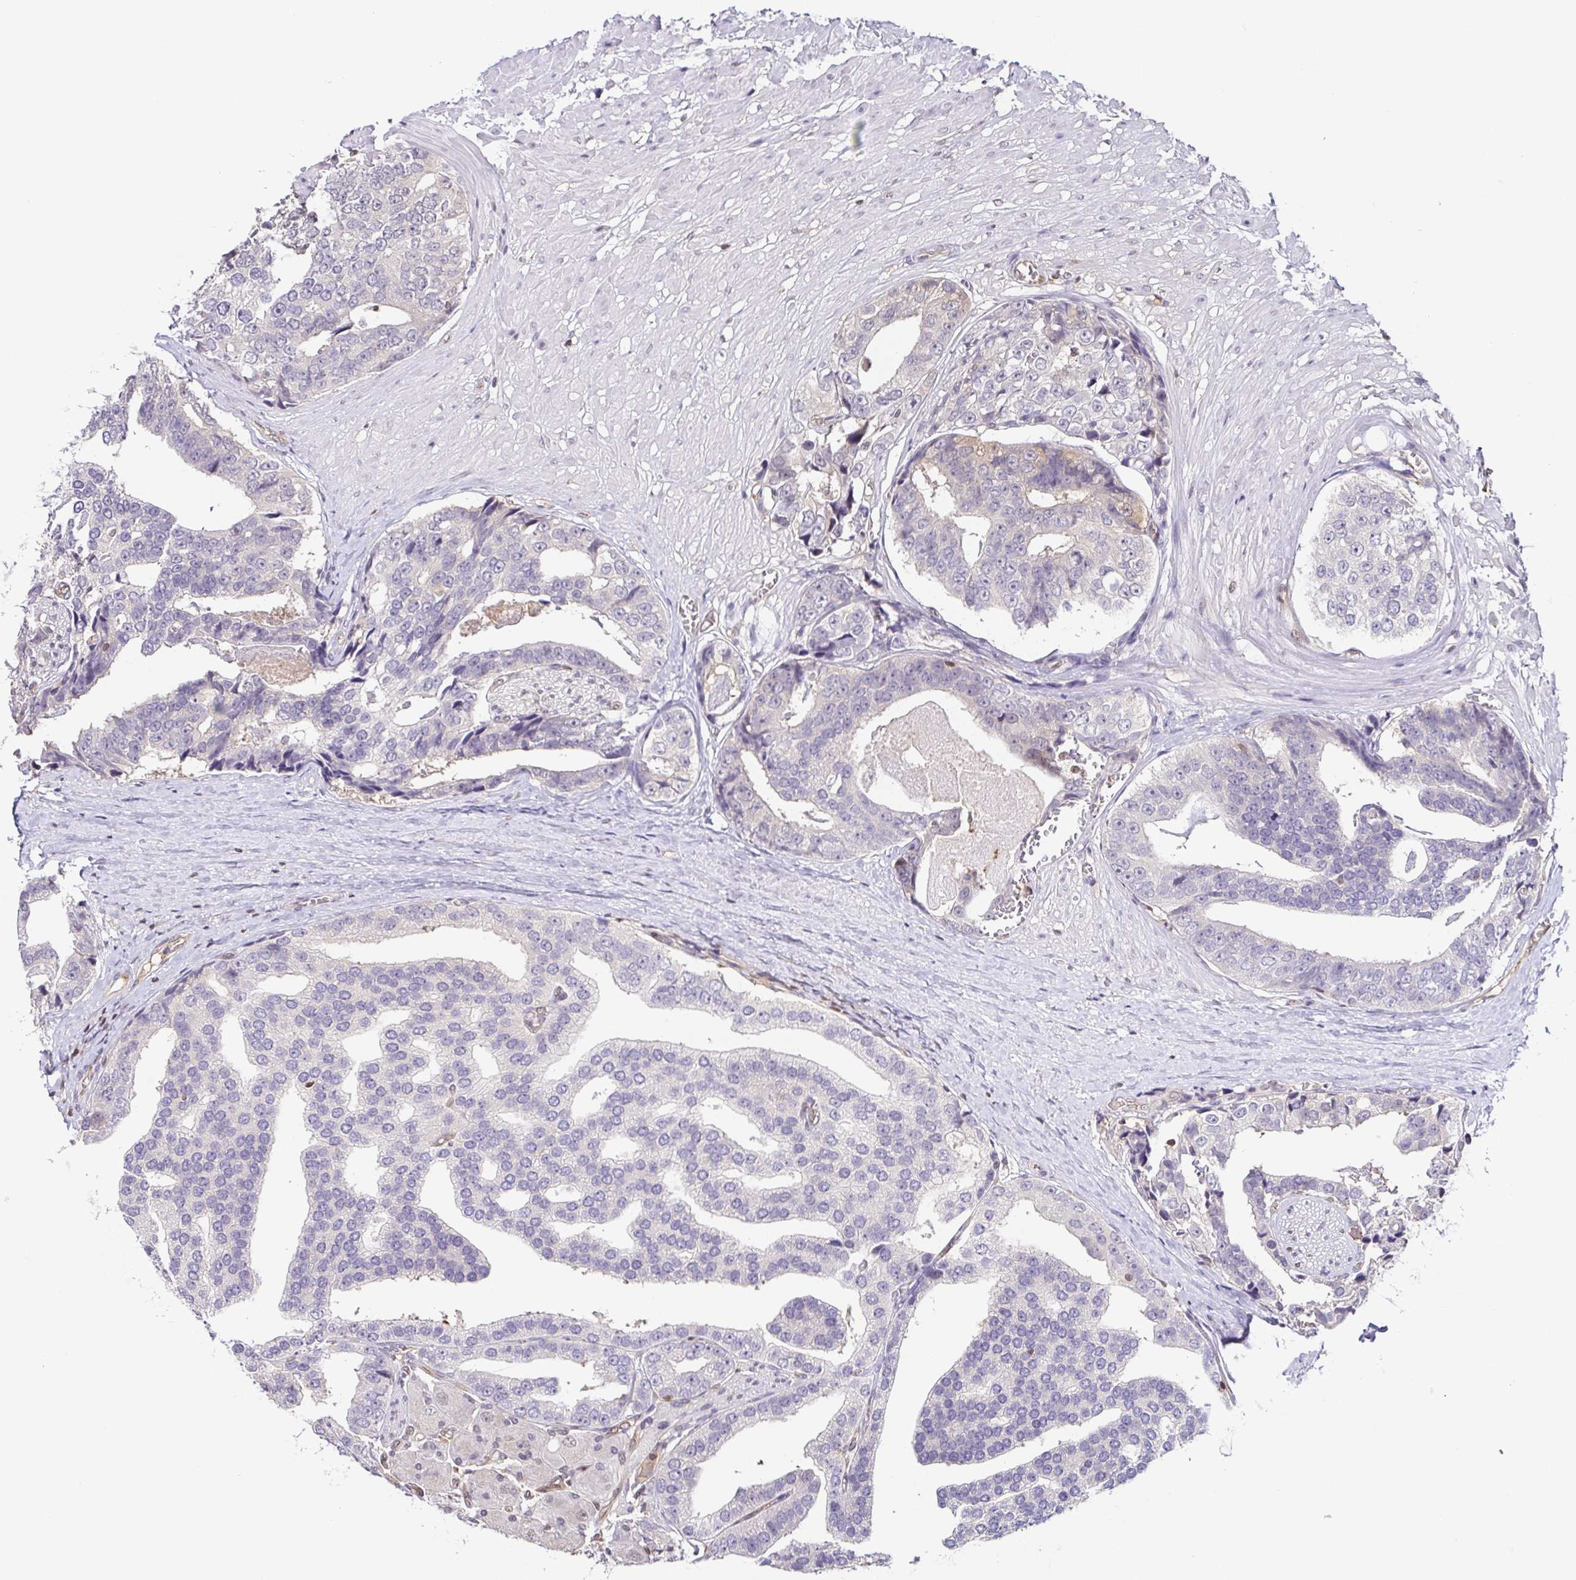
{"staining": {"intensity": "negative", "quantity": "none", "location": "none"}, "tissue": "prostate cancer", "cell_type": "Tumor cells", "image_type": "cancer", "snomed": [{"axis": "morphology", "description": "Adenocarcinoma, High grade"}, {"axis": "topography", "description": "Prostate"}], "caption": "A high-resolution histopathology image shows immunohistochemistry staining of prostate adenocarcinoma (high-grade), which demonstrates no significant positivity in tumor cells. Nuclei are stained in blue.", "gene": "PSMB9", "patient": {"sex": "male", "age": 71}}